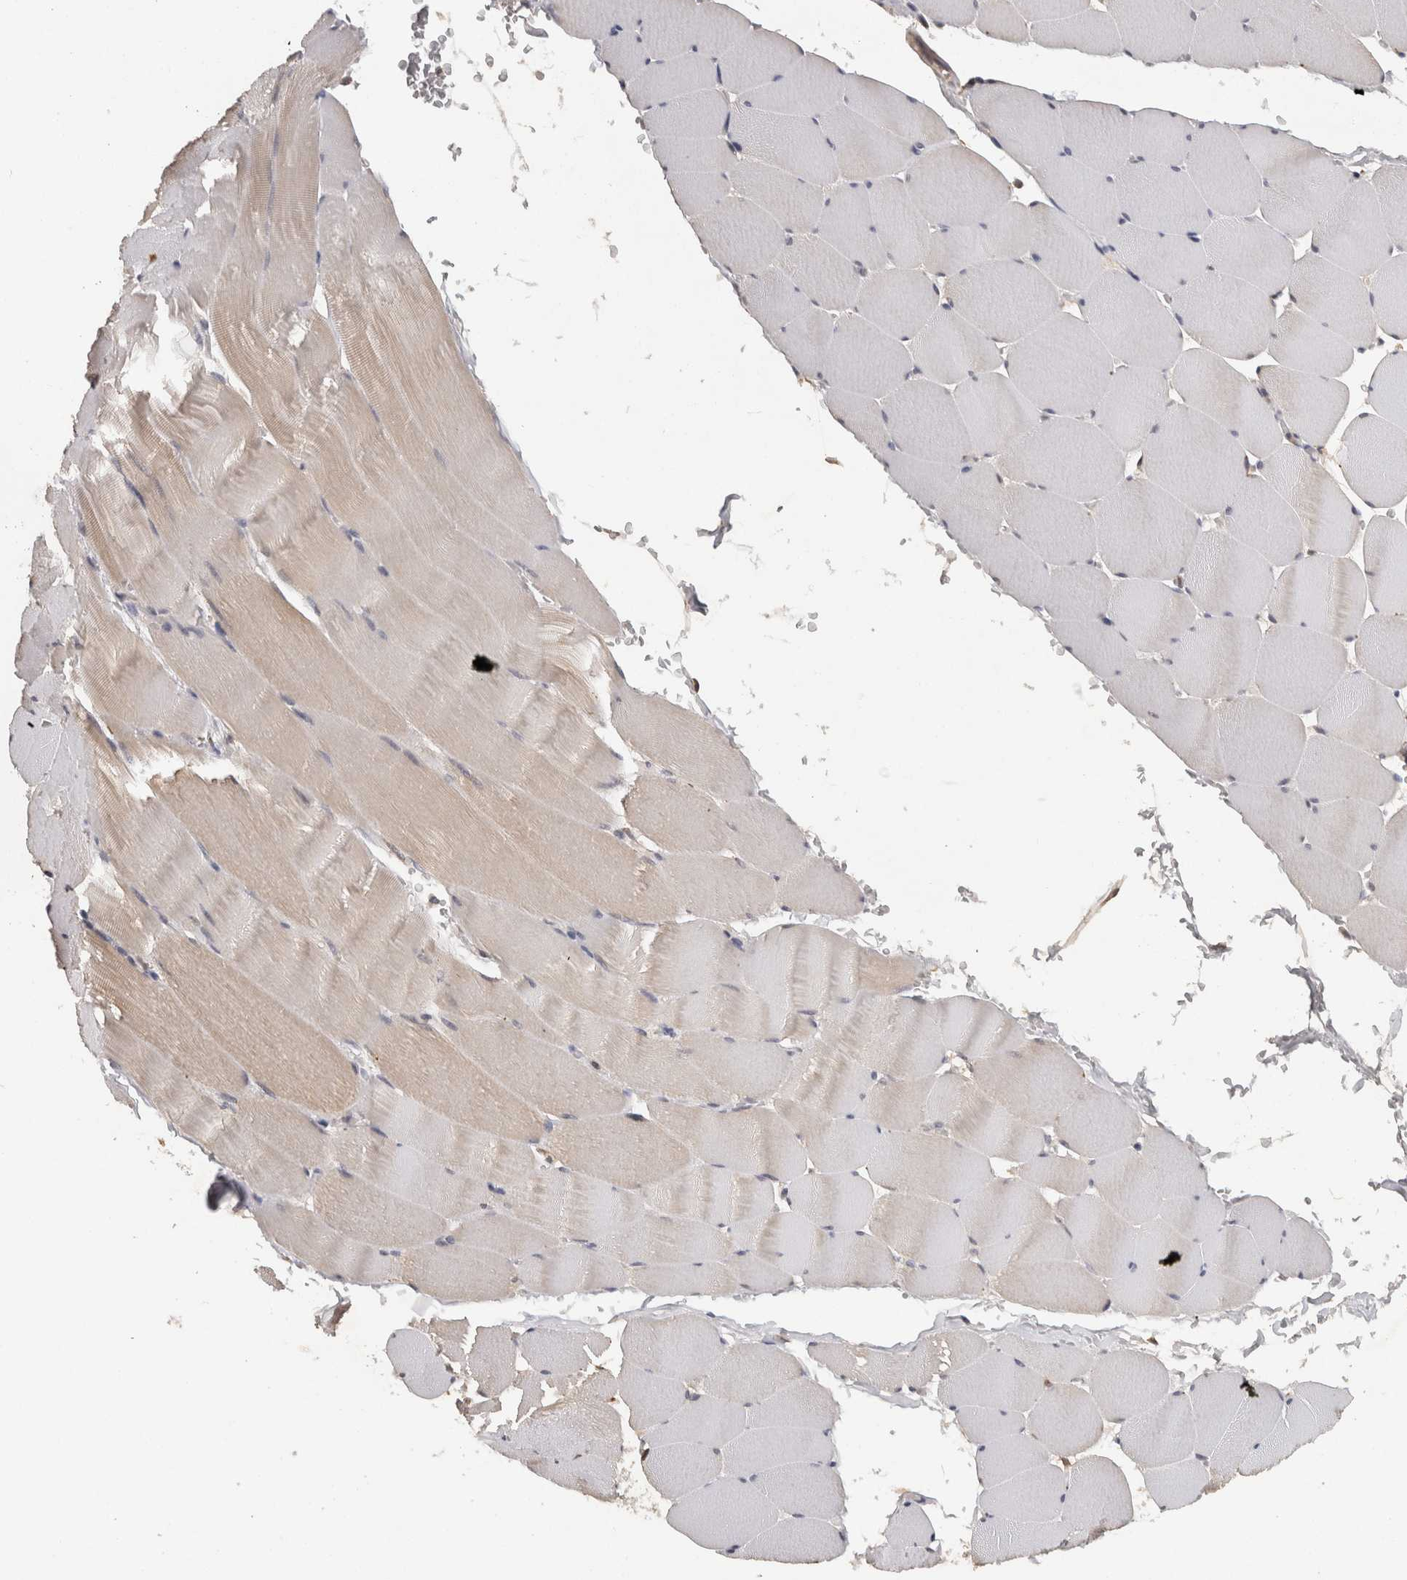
{"staining": {"intensity": "weak", "quantity": "25%-75%", "location": "cytoplasmic/membranous"}, "tissue": "skeletal muscle", "cell_type": "Myocytes", "image_type": "normal", "snomed": [{"axis": "morphology", "description": "Normal tissue, NOS"}, {"axis": "topography", "description": "Skeletal muscle"}], "caption": "This photomicrograph displays immunohistochemistry staining of unremarkable skeletal muscle, with low weak cytoplasmic/membranous expression in approximately 25%-75% of myocytes.", "gene": "ACAT2", "patient": {"sex": "male", "age": 62}}